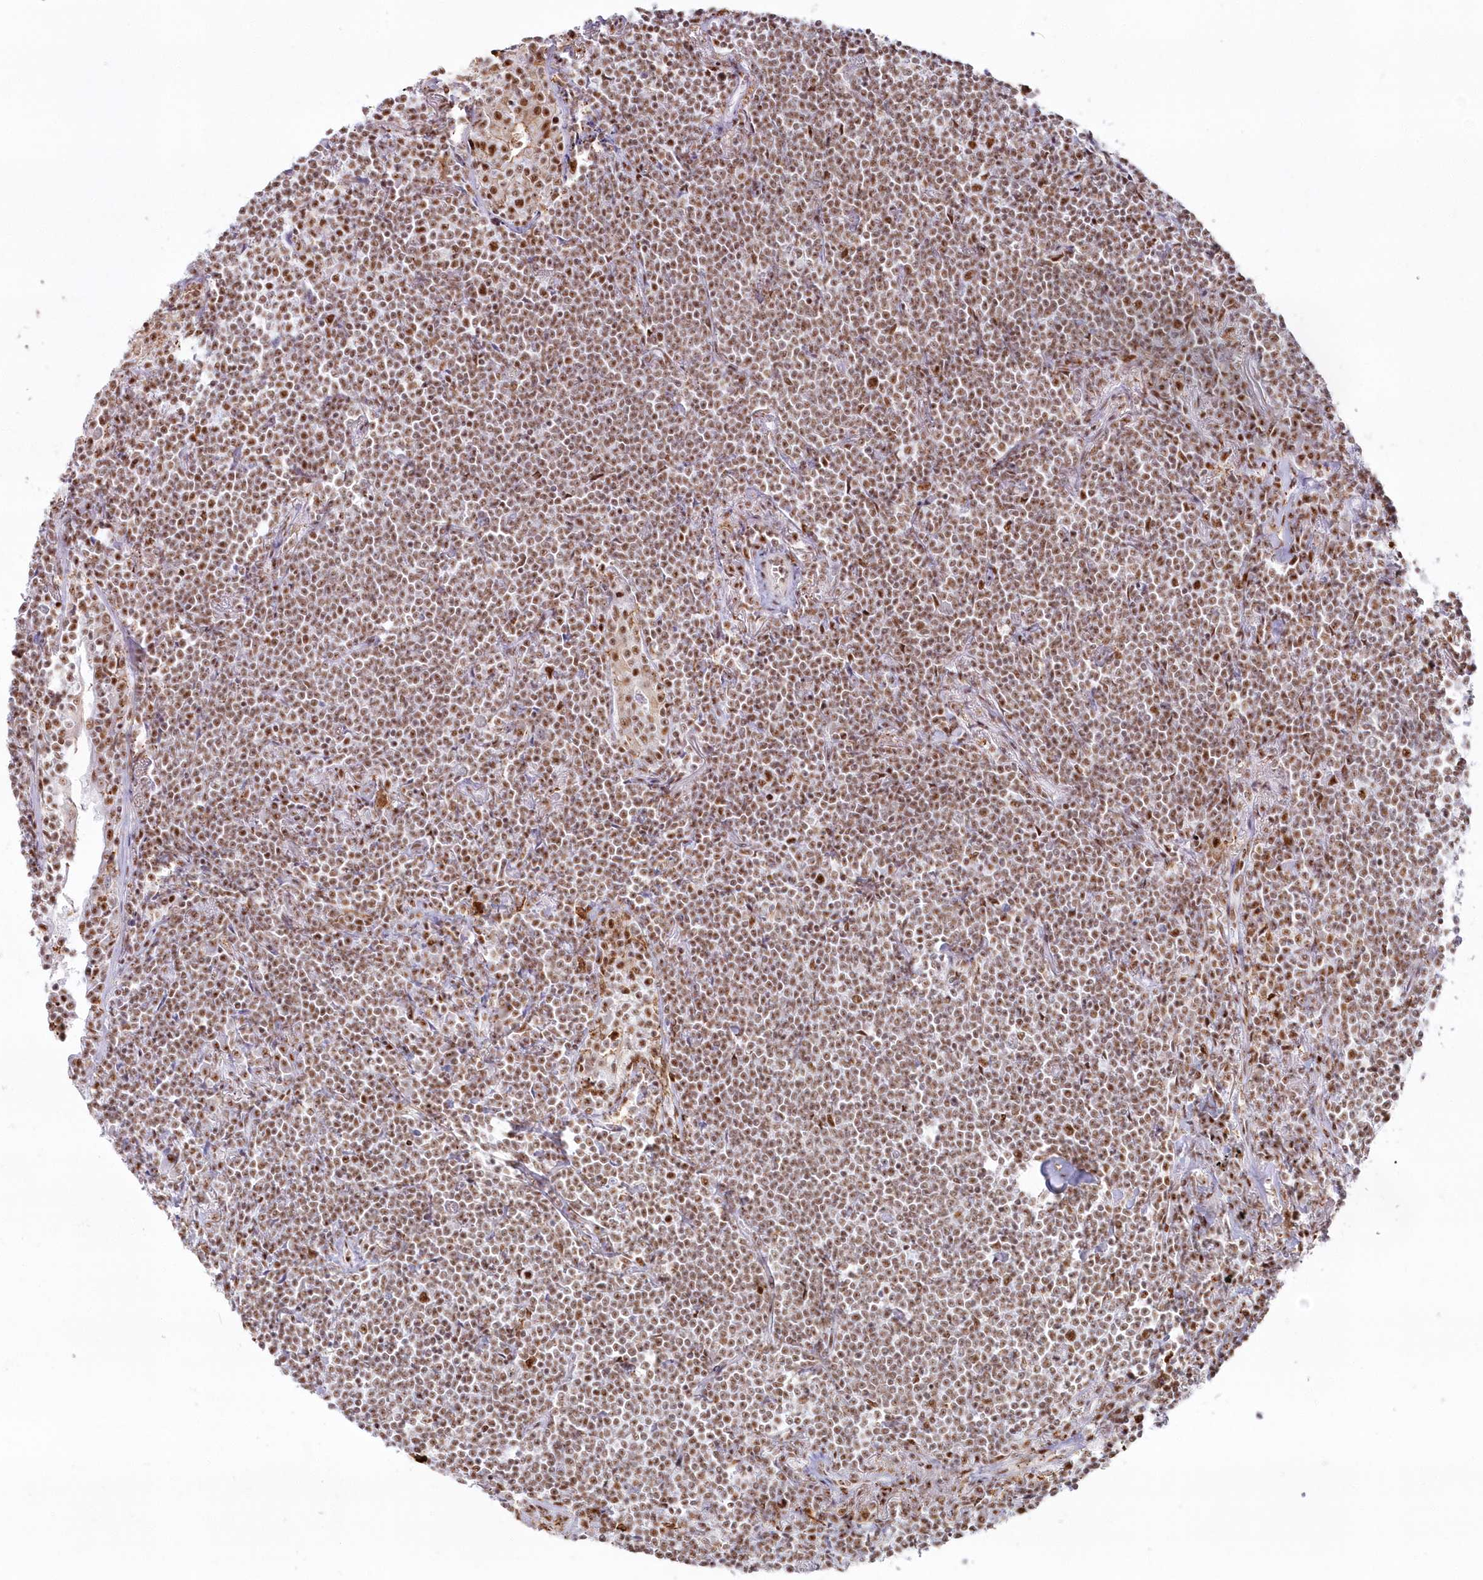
{"staining": {"intensity": "moderate", "quantity": ">75%", "location": "nuclear"}, "tissue": "lymphoma", "cell_type": "Tumor cells", "image_type": "cancer", "snomed": [{"axis": "morphology", "description": "Malignant lymphoma, non-Hodgkin's type, Low grade"}, {"axis": "topography", "description": "Lung"}], "caption": "The histopathology image displays immunohistochemical staining of low-grade malignant lymphoma, non-Hodgkin's type. There is moderate nuclear staining is seen in approximately >75% of tumor cells.", "gene": "DDX46", "patient": {"sex": "female", "age": 71}}